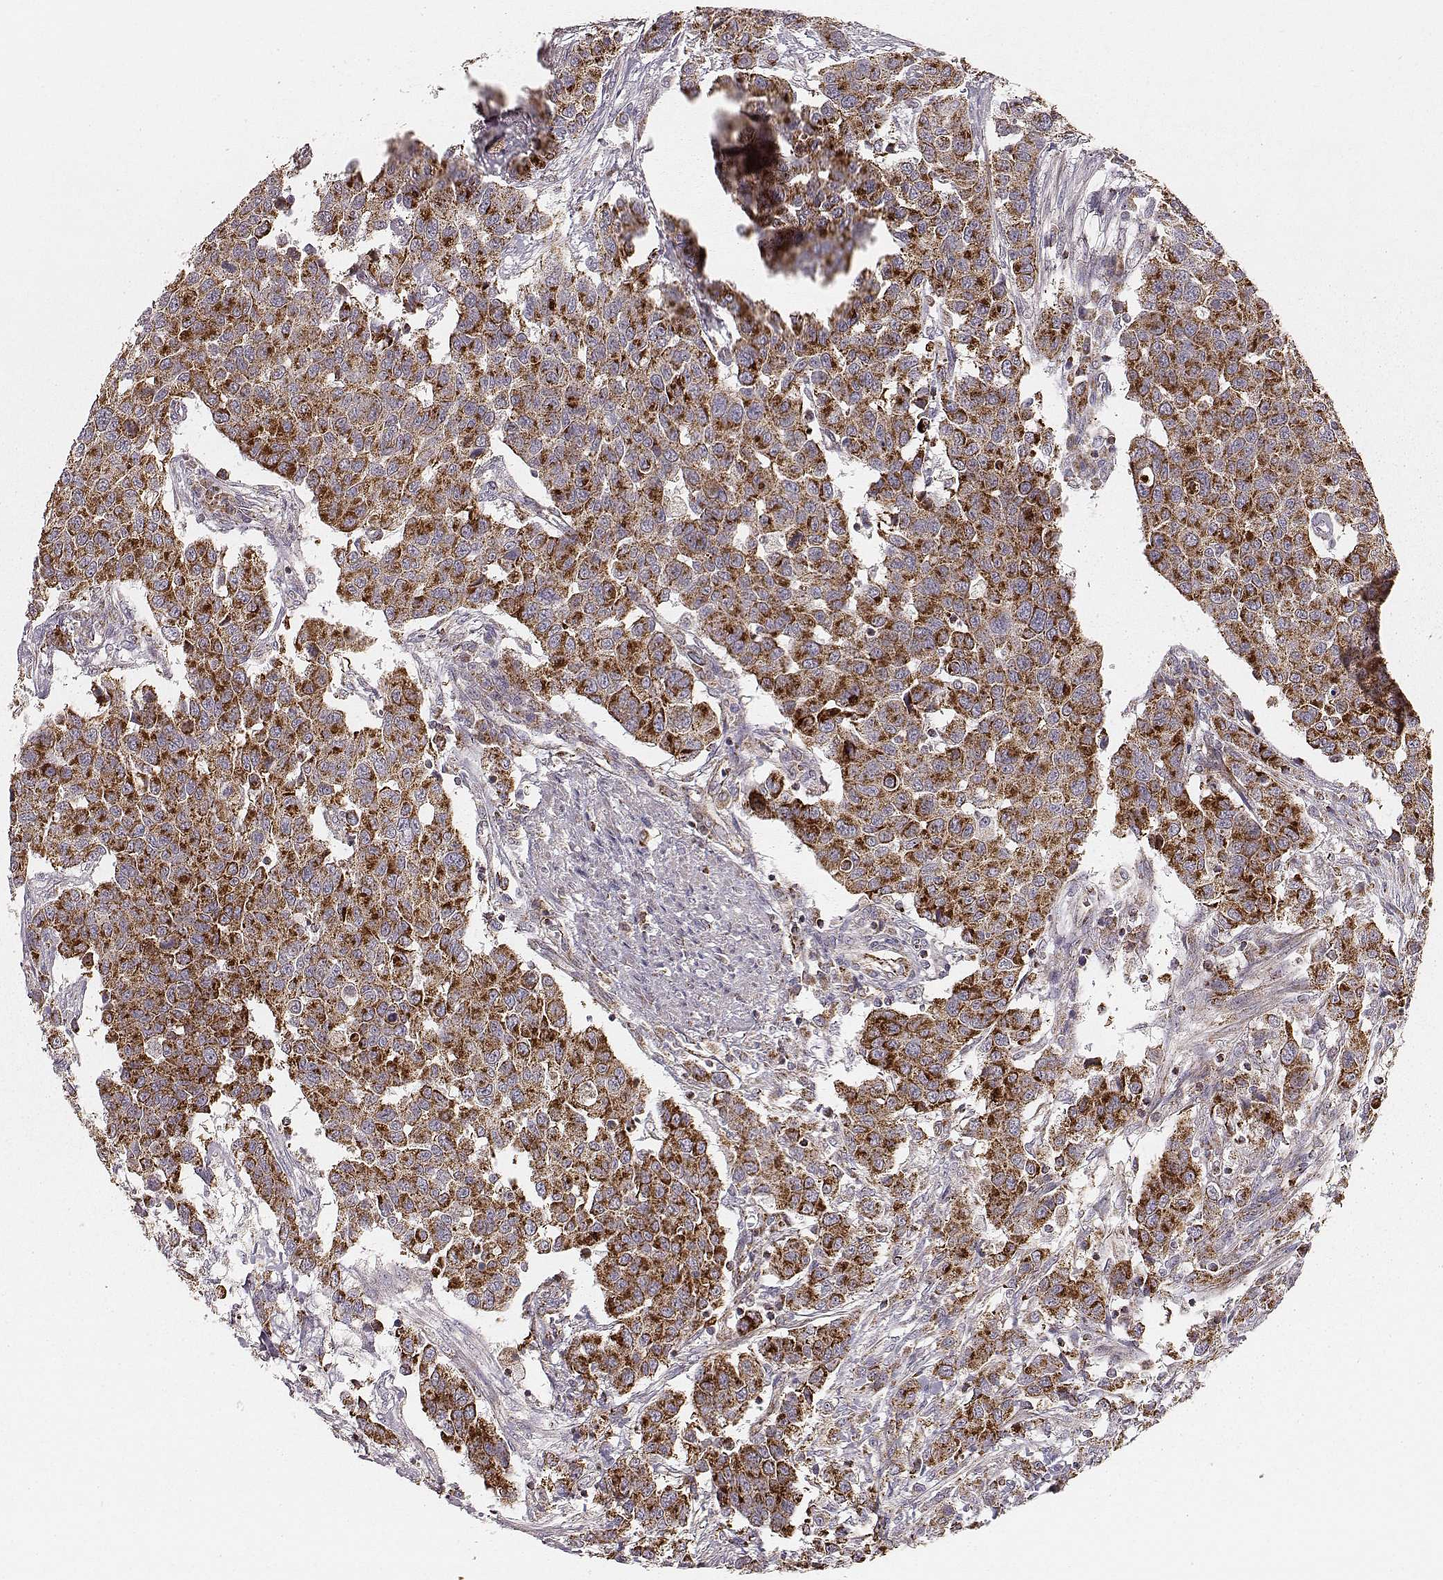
{"staining": {"intensity": "strong", "quantity": ">75%", "location": "cytoplasmic/membranous"}, "tissue": "urothelial cancer", "cell_type": "Tumor cells", "image_type": "cancer", "snomed": [{"axis": "morphology", "description": "Urothelial carcinoma, High grade"}, {"axis": "topography", "description": "Urinary bladder"}], "caption": "Strong cytoplasmic/membranous expression for a protein is identified in about >75% of tumor cells of urothelial cancer using immunohistochemistry (IHC).", "gene": "TUFM", "patient": {"sex": "female", "age": 58}}